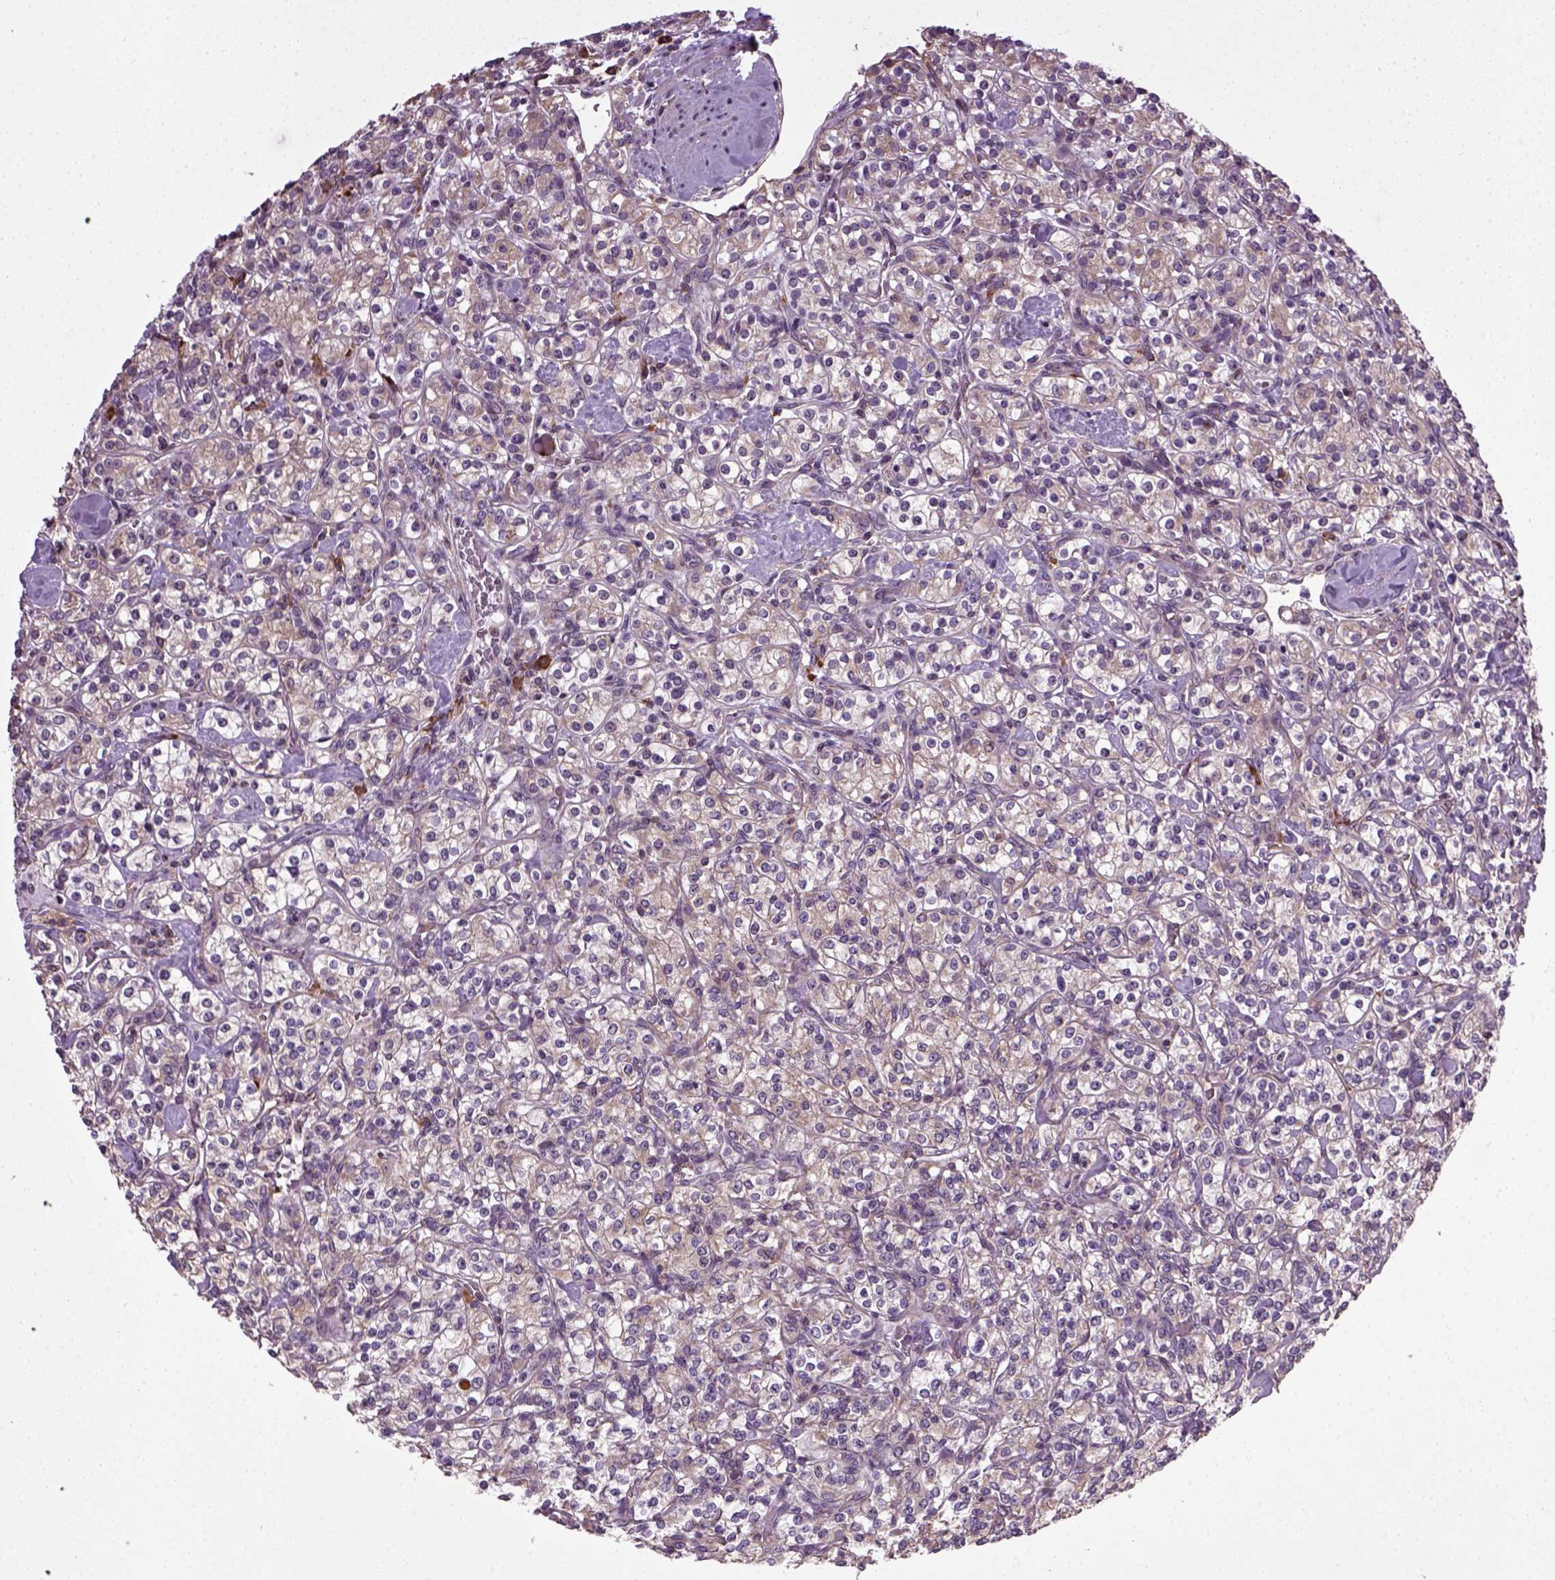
{"staining": {"intensity": "negative", "quantity": "none", "location": "none"}, "tissue": "renal cancer", "cell_type": "Tumor cells", "image_type": "cancer", "snomed": [{"axis": "morphology", "description": "Adenocarcinoma, NOS"}, {"axis": "topography", "description": "Kidney"}], "caption": "DAB immunohistochemical staining of human adenocarcinoma (renal) reveals no significant expression in tumor cells.", "gene": "TPRG1", "patient": {"sex": "male", "age": 77}}